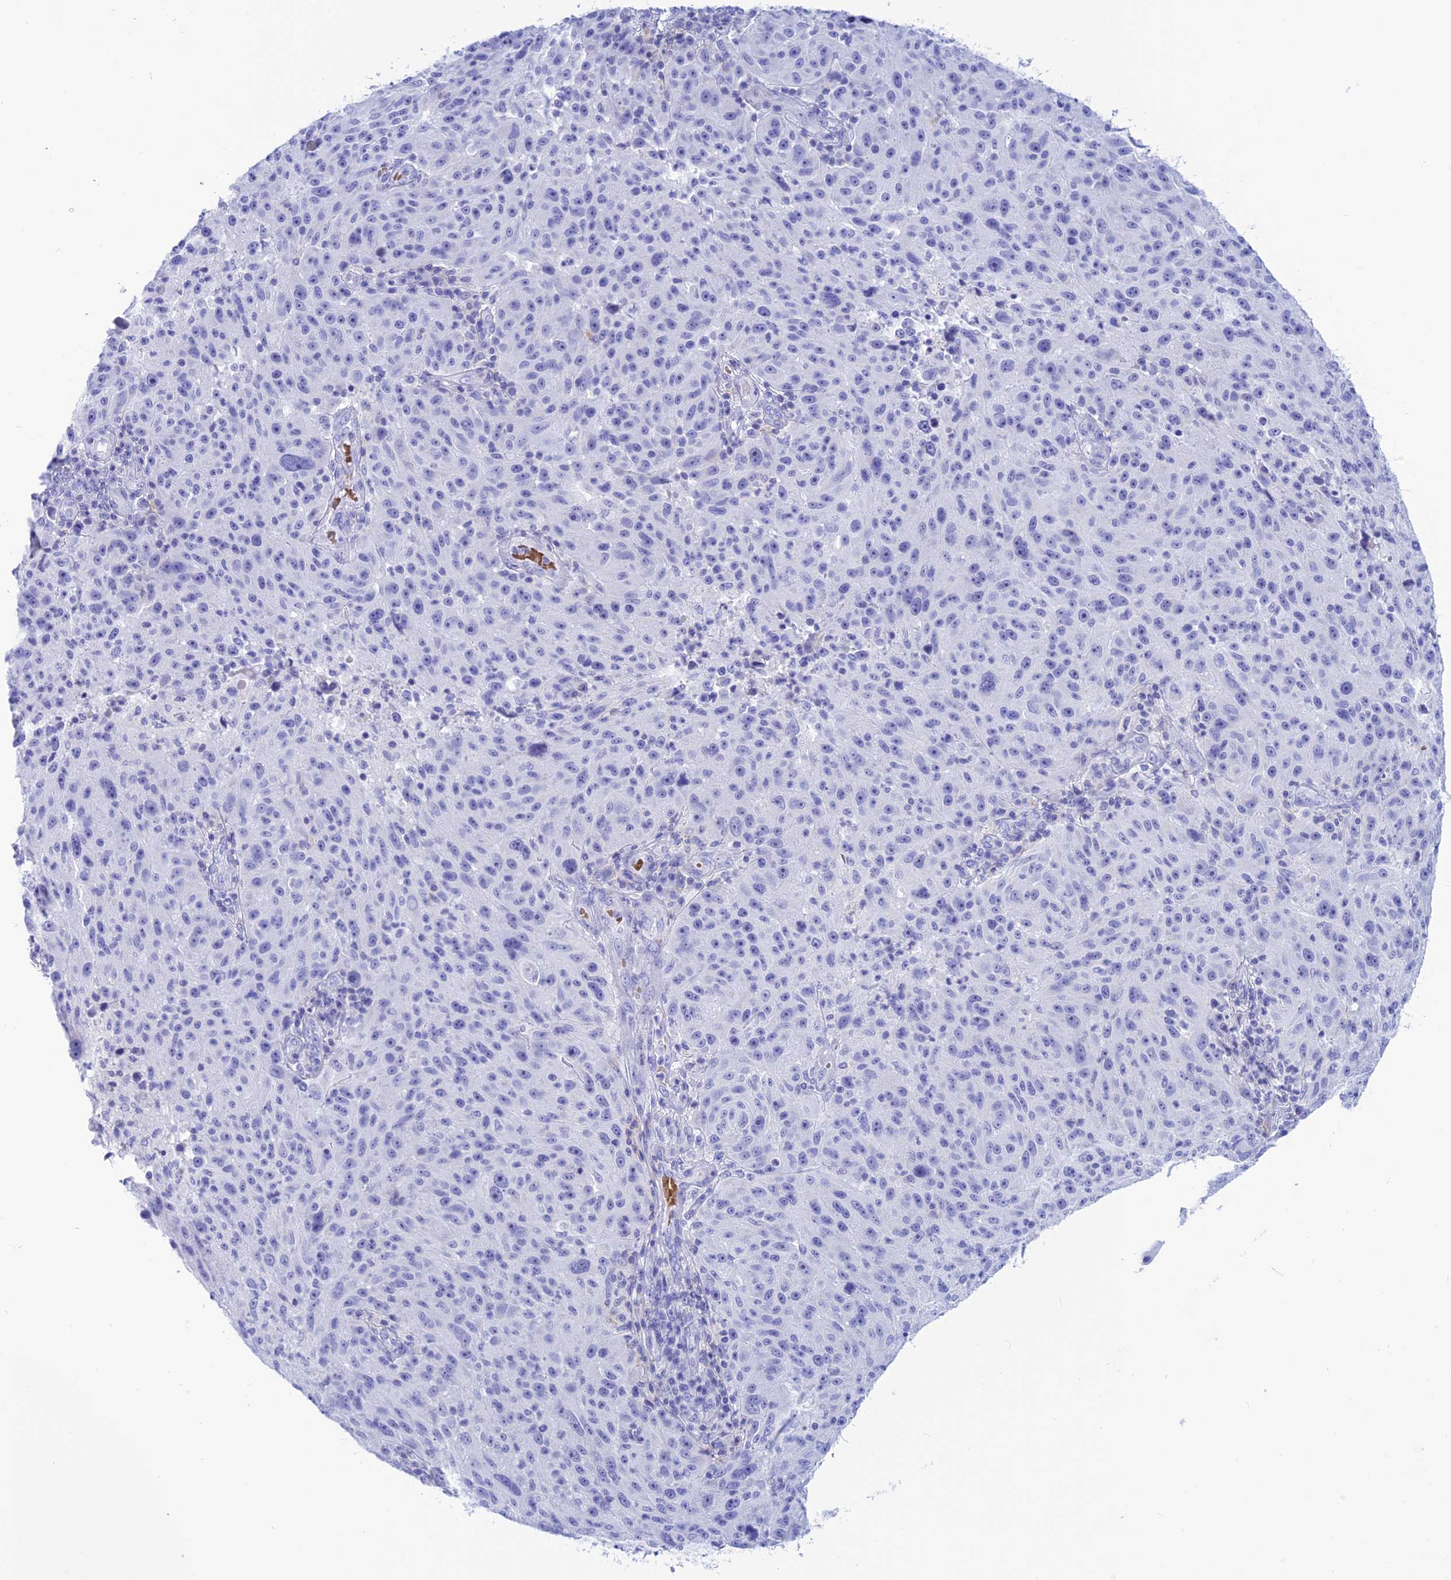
{"staining": {"intensity": "negative", "quantity": "none", "location": "none"}, "tissue": "melanoma", "cell_type": "Tumor cells", "image_type": "cancer", "snomed": [{"axis": "morphology", "description": "Malignant melanoma, NOS"}, {"axis": "topography", "description": "Skin"}], "caption": "Immunohistochemistry micrograph of neoplastic tissue: malignant melanoma stained with DAB reveals no significant protein staining in tumor cells.", "gene": "GLYATL1", "patient": {"sex": "male", "age": 53}}